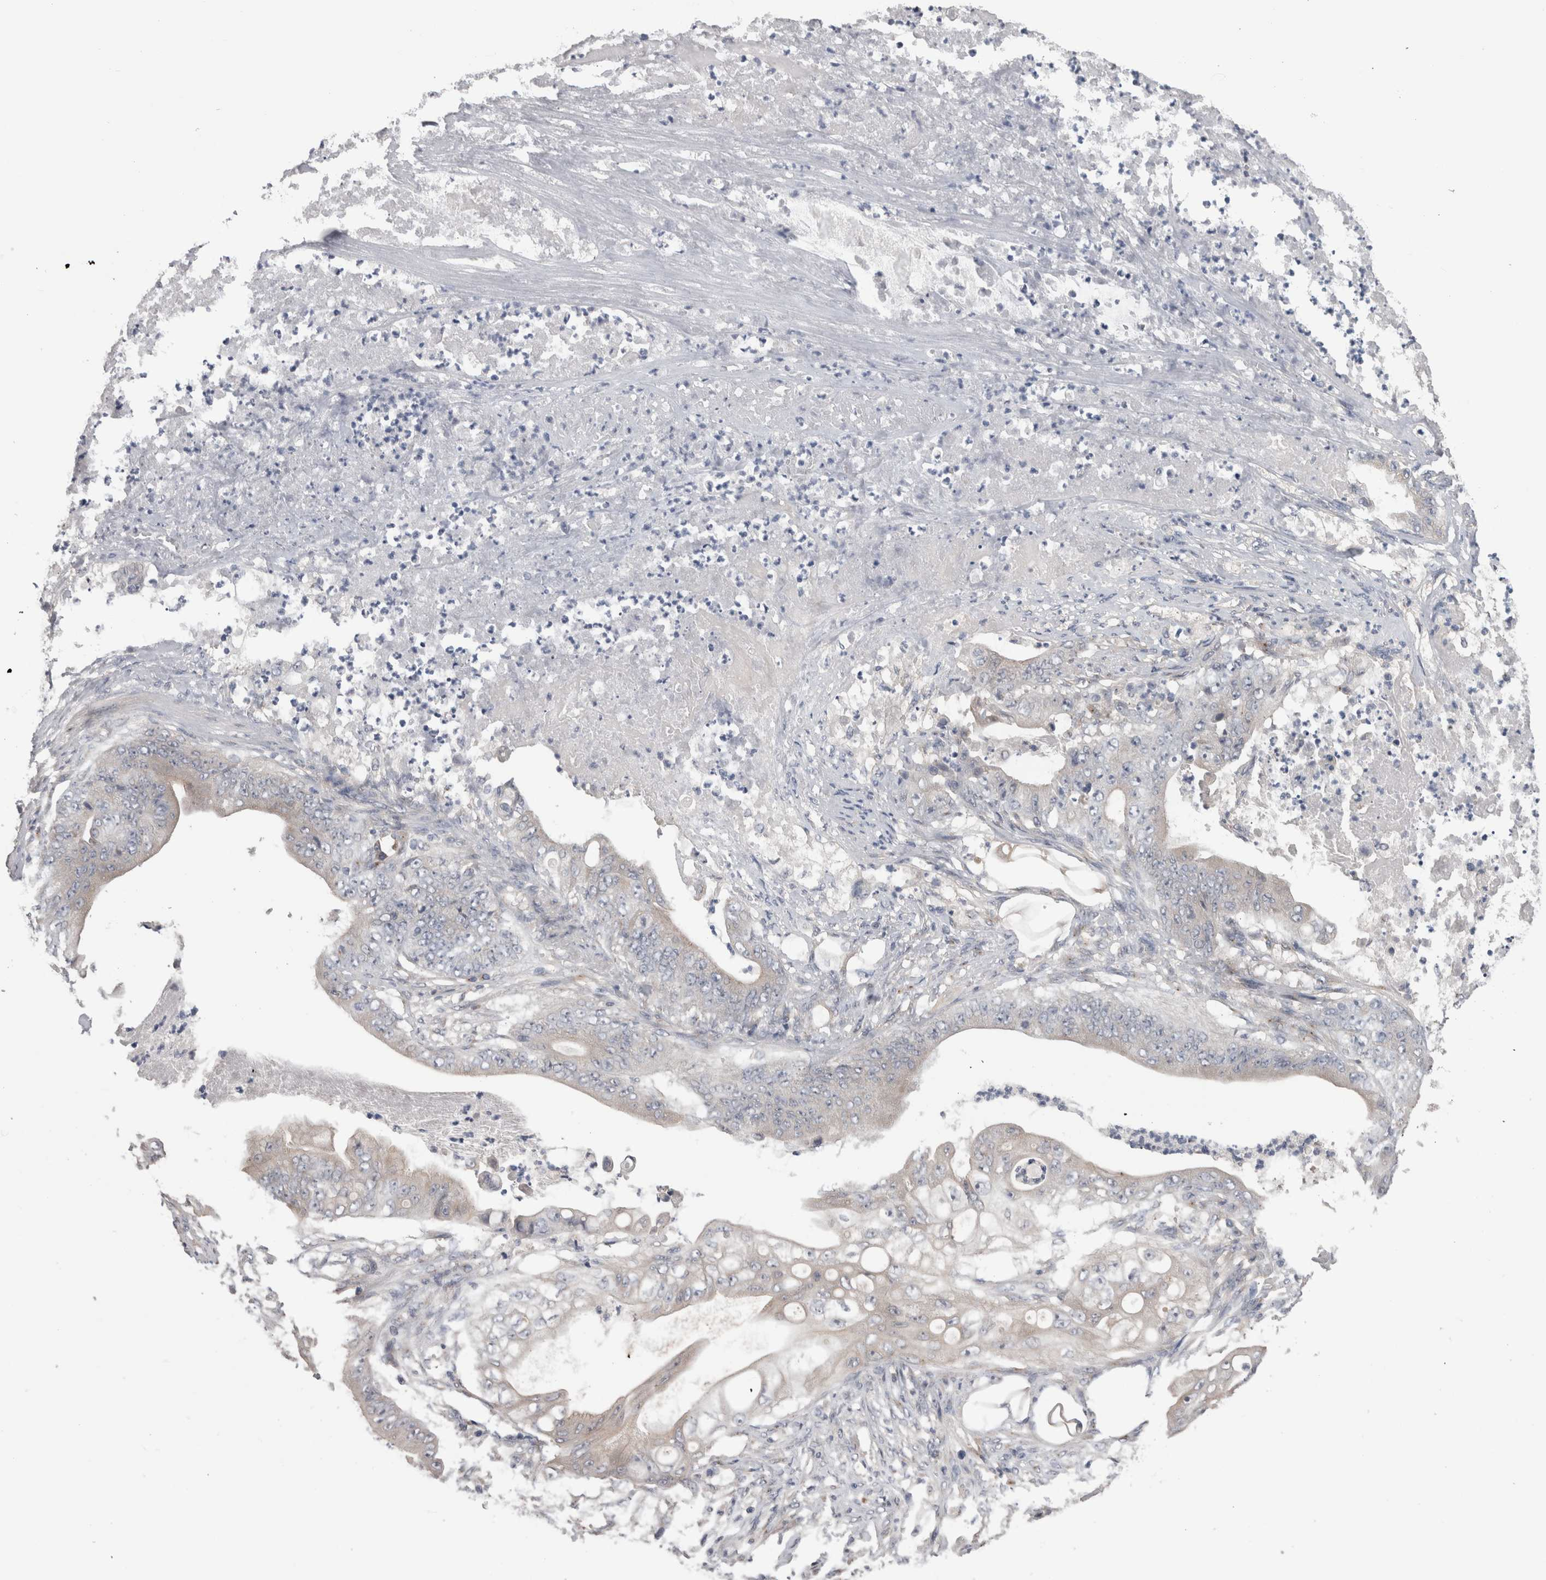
{"staining": {"intensity": "negative", "quantity": "none", "location": "none"}, "tissue": "stomach cancer", "cell_type": "Tumor cells", "image_type": "cancer", "snomed": [{"axis": "morphology", "description": "Adenocarcinoma, NOS"}, {"axis": "topography", "description": "Stomach"}], "caption": "The image shows no staining of tumor cells in adenocarcinoma (stomach).", "gene": "DCTN6", "patient": {"sex": "female", "age": 73}}